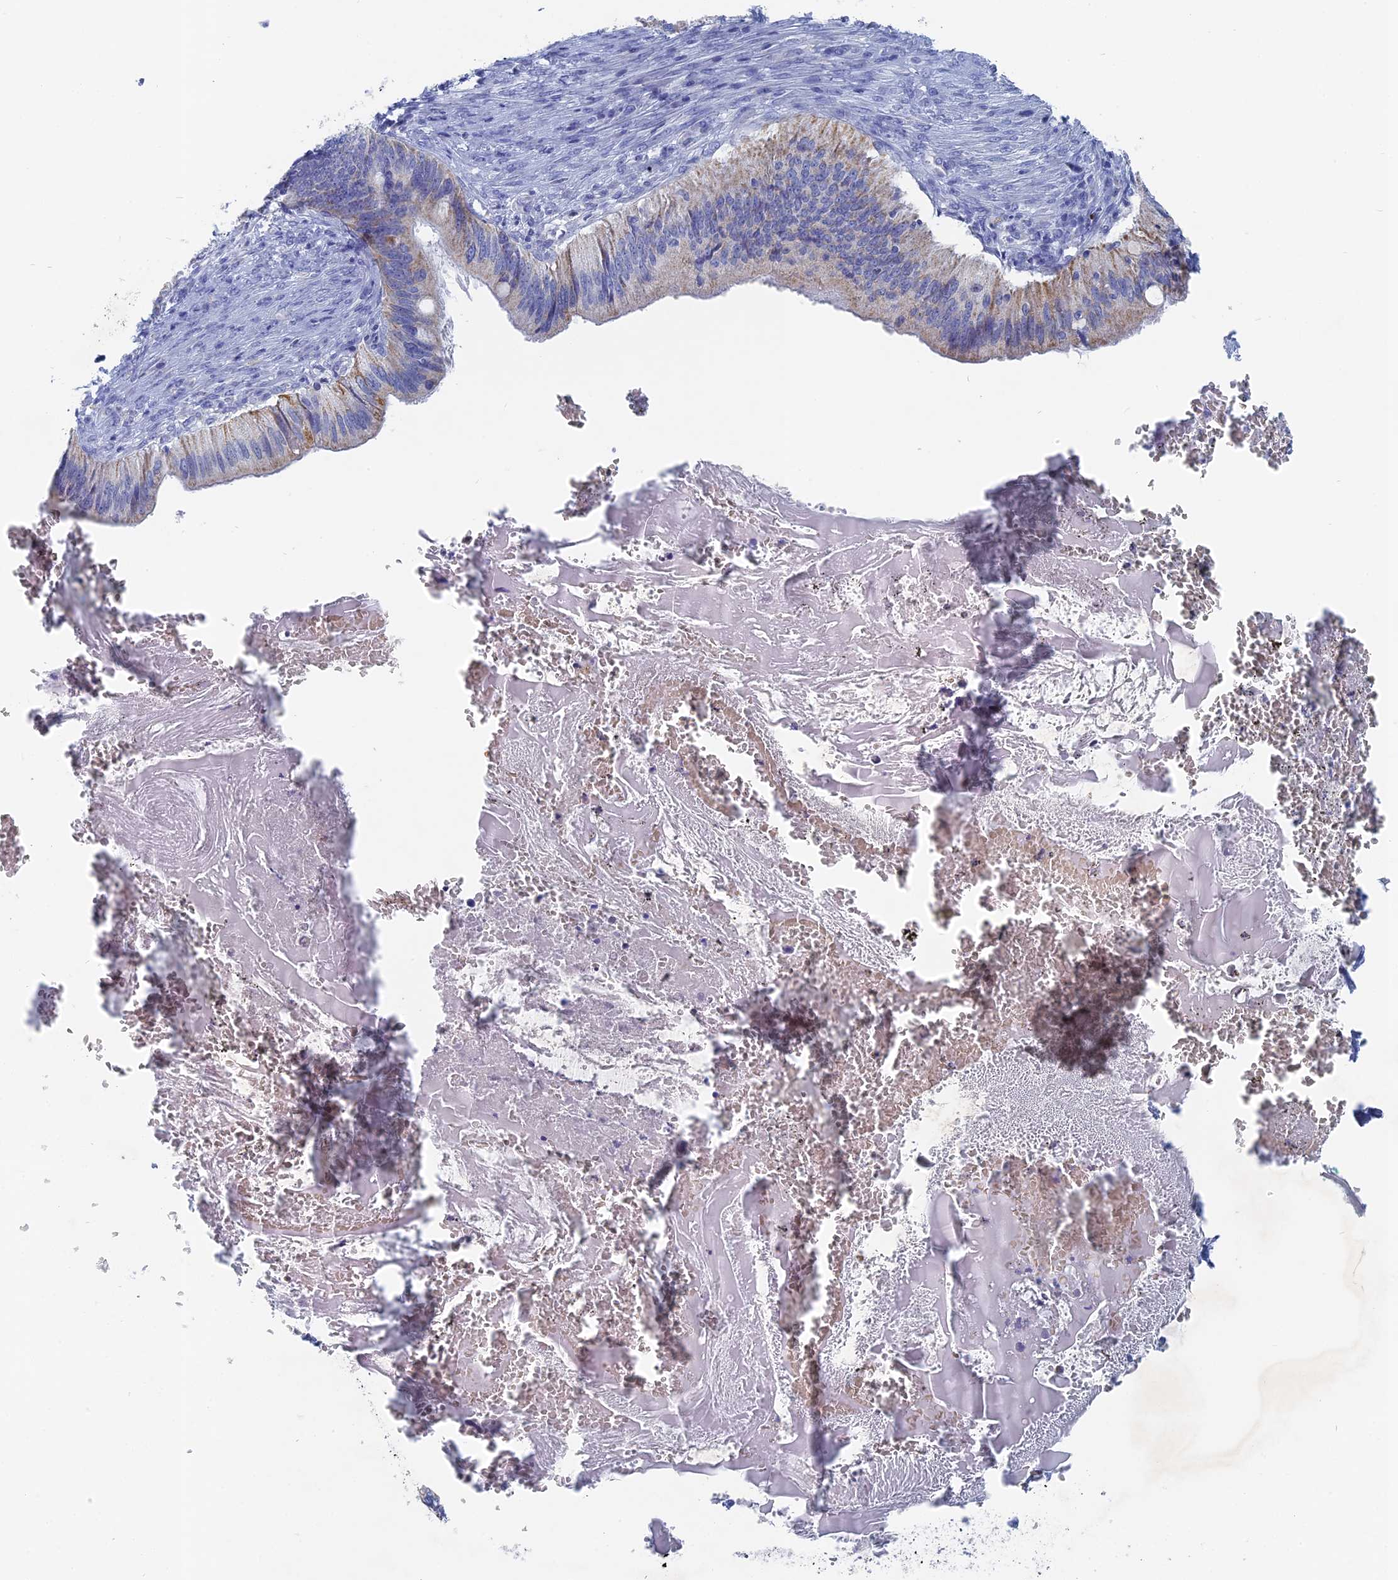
{"staining": {"intensity": "weak", "quantity": "<25%", "location": "cytoplasmic/membranous"}, "tissue": "cervical cancer", "cell_type": "Tumor cells", "image_type": "cancer", "snomed": [{"axis": "morphology", "description": "Adenocarcinoma, NOS"}, {"axis": "topography", "description": "Cervix"}], "caption": "Tumor cells are negative for brown protein staining in cervical adenocarcinoma.", "gene": "HIGD1A", "patient": {"sex": "female", "age": 42}}